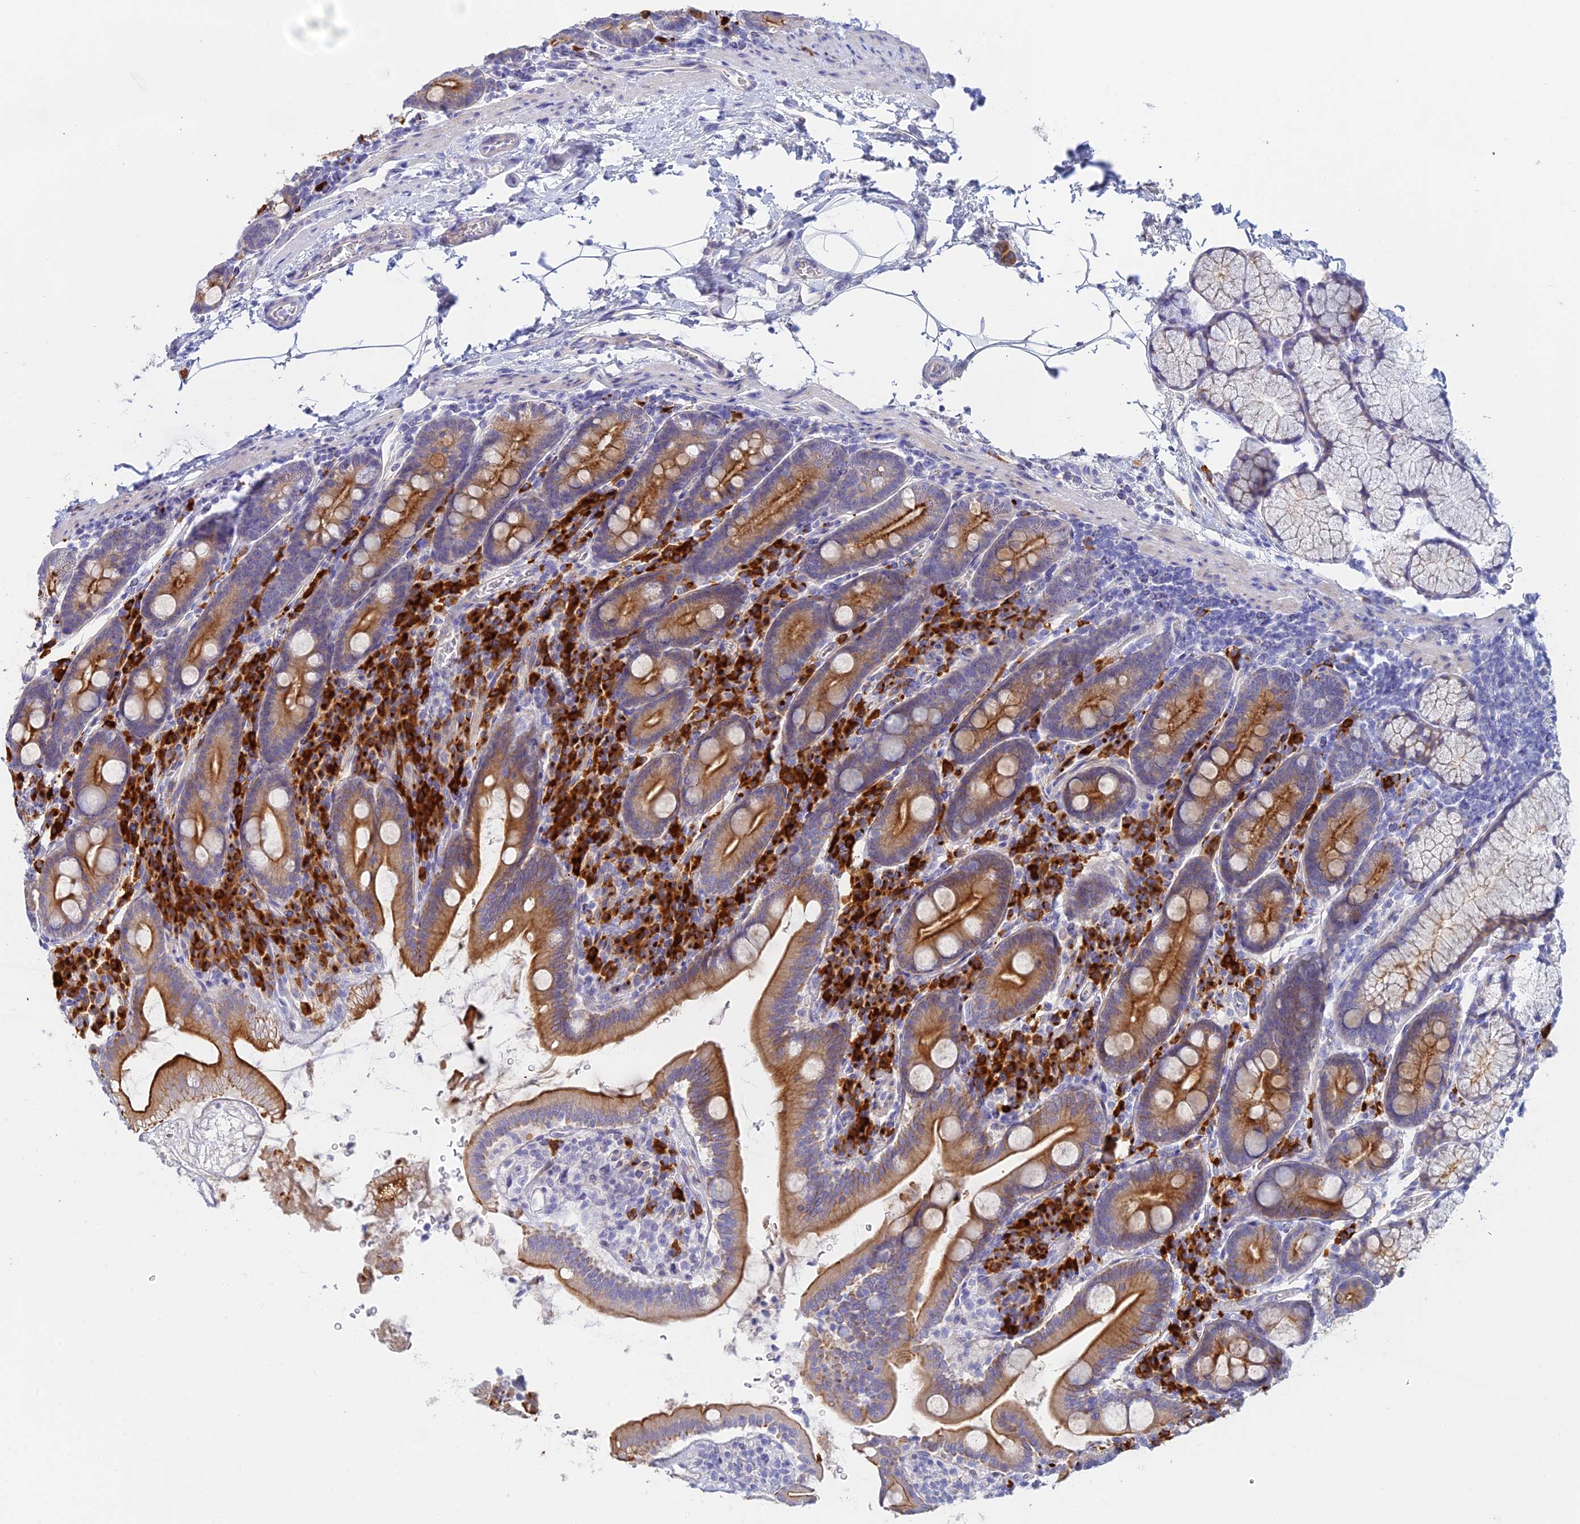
{"staining": {"intensity": "strong", "quantity": ">75%", "location": "cytoplasmic/membranous"}, "tissue": "duodenum", "cell_type": "Glandular cells", "image_type": "normal", "snomed": [{"axis": "morphology", "description": "Normal tissue, NOS"}, {"axis": "topography", "description": "Duodenum"}], "caption": "Benign duodenum displays strong cytoplasmic/membranous positivity in about >75% of glandular cells.", "gene": "CEP152", "patient": {"sex": "male", "age": 35}}